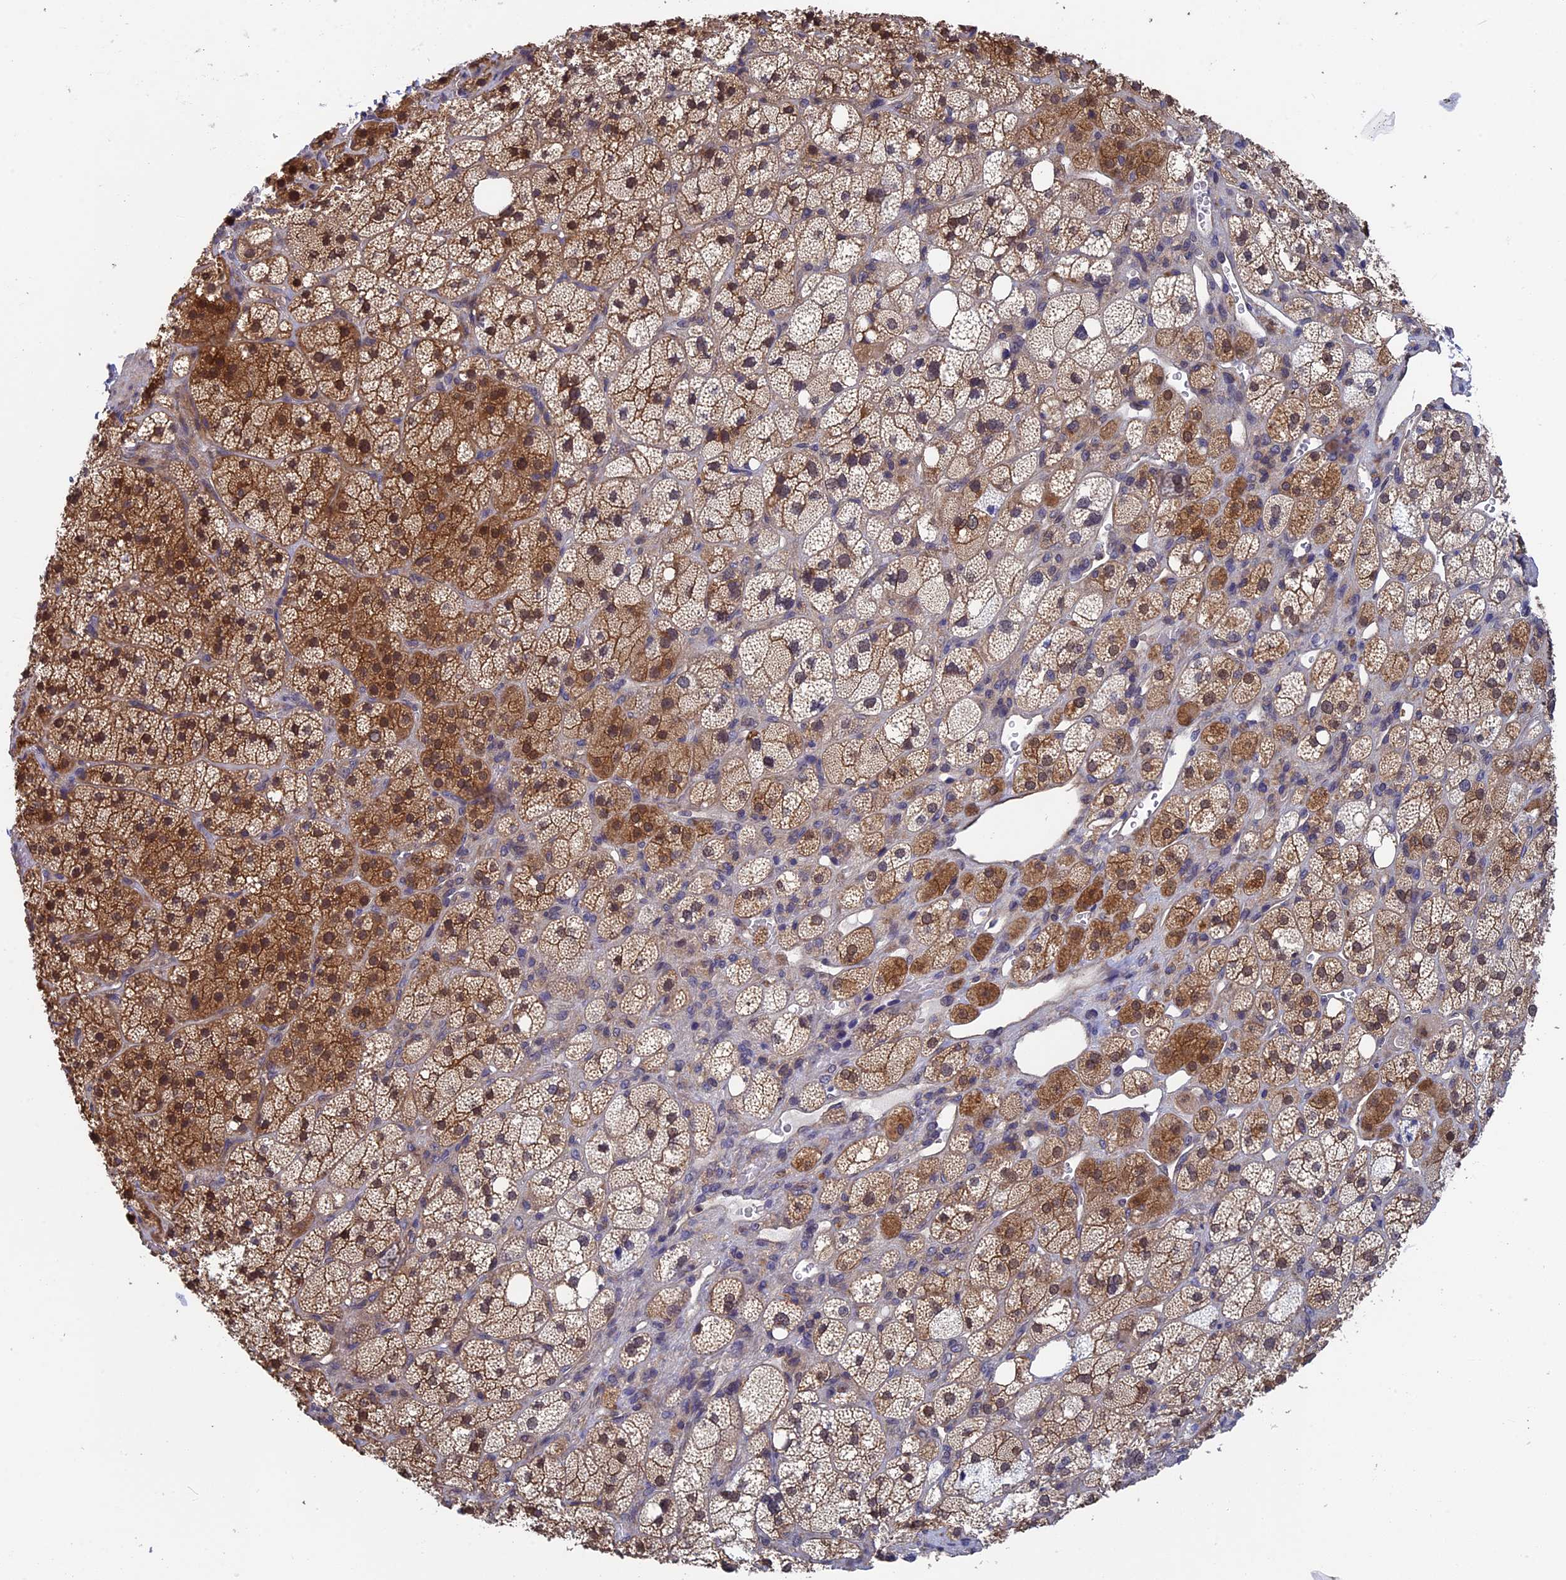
{"staining": {"intensity": "moderate", "quantity": ">75%", "location": "cytoplasmic/membranous,nuclear"}, "tissue": "adrenal gland", "cell_type": "Glandular cells", "image_type": "normal", "snomed": [{"axis": "morphology", "description": "Normal tissue, NOS"}, {"axis": "topography", "description": "Adrenal gland"}], "caption": "High-magnification brightfield microscopy of benign adrenal gland stained with DAB (3,3'-diaminobenzidine) (brown) and counterstained with hematoxylin (blue). glandular cells exhibit moderate cytoplasmic/membranous,nuclear staining is present in approximately>75% of cells. (DAB (3,3'-diaminobenzidine) = brown stain, brightfield microscopy at high magnification).", "gene": "LCMT1", "patient": {"sex": "male", "age": 61}}